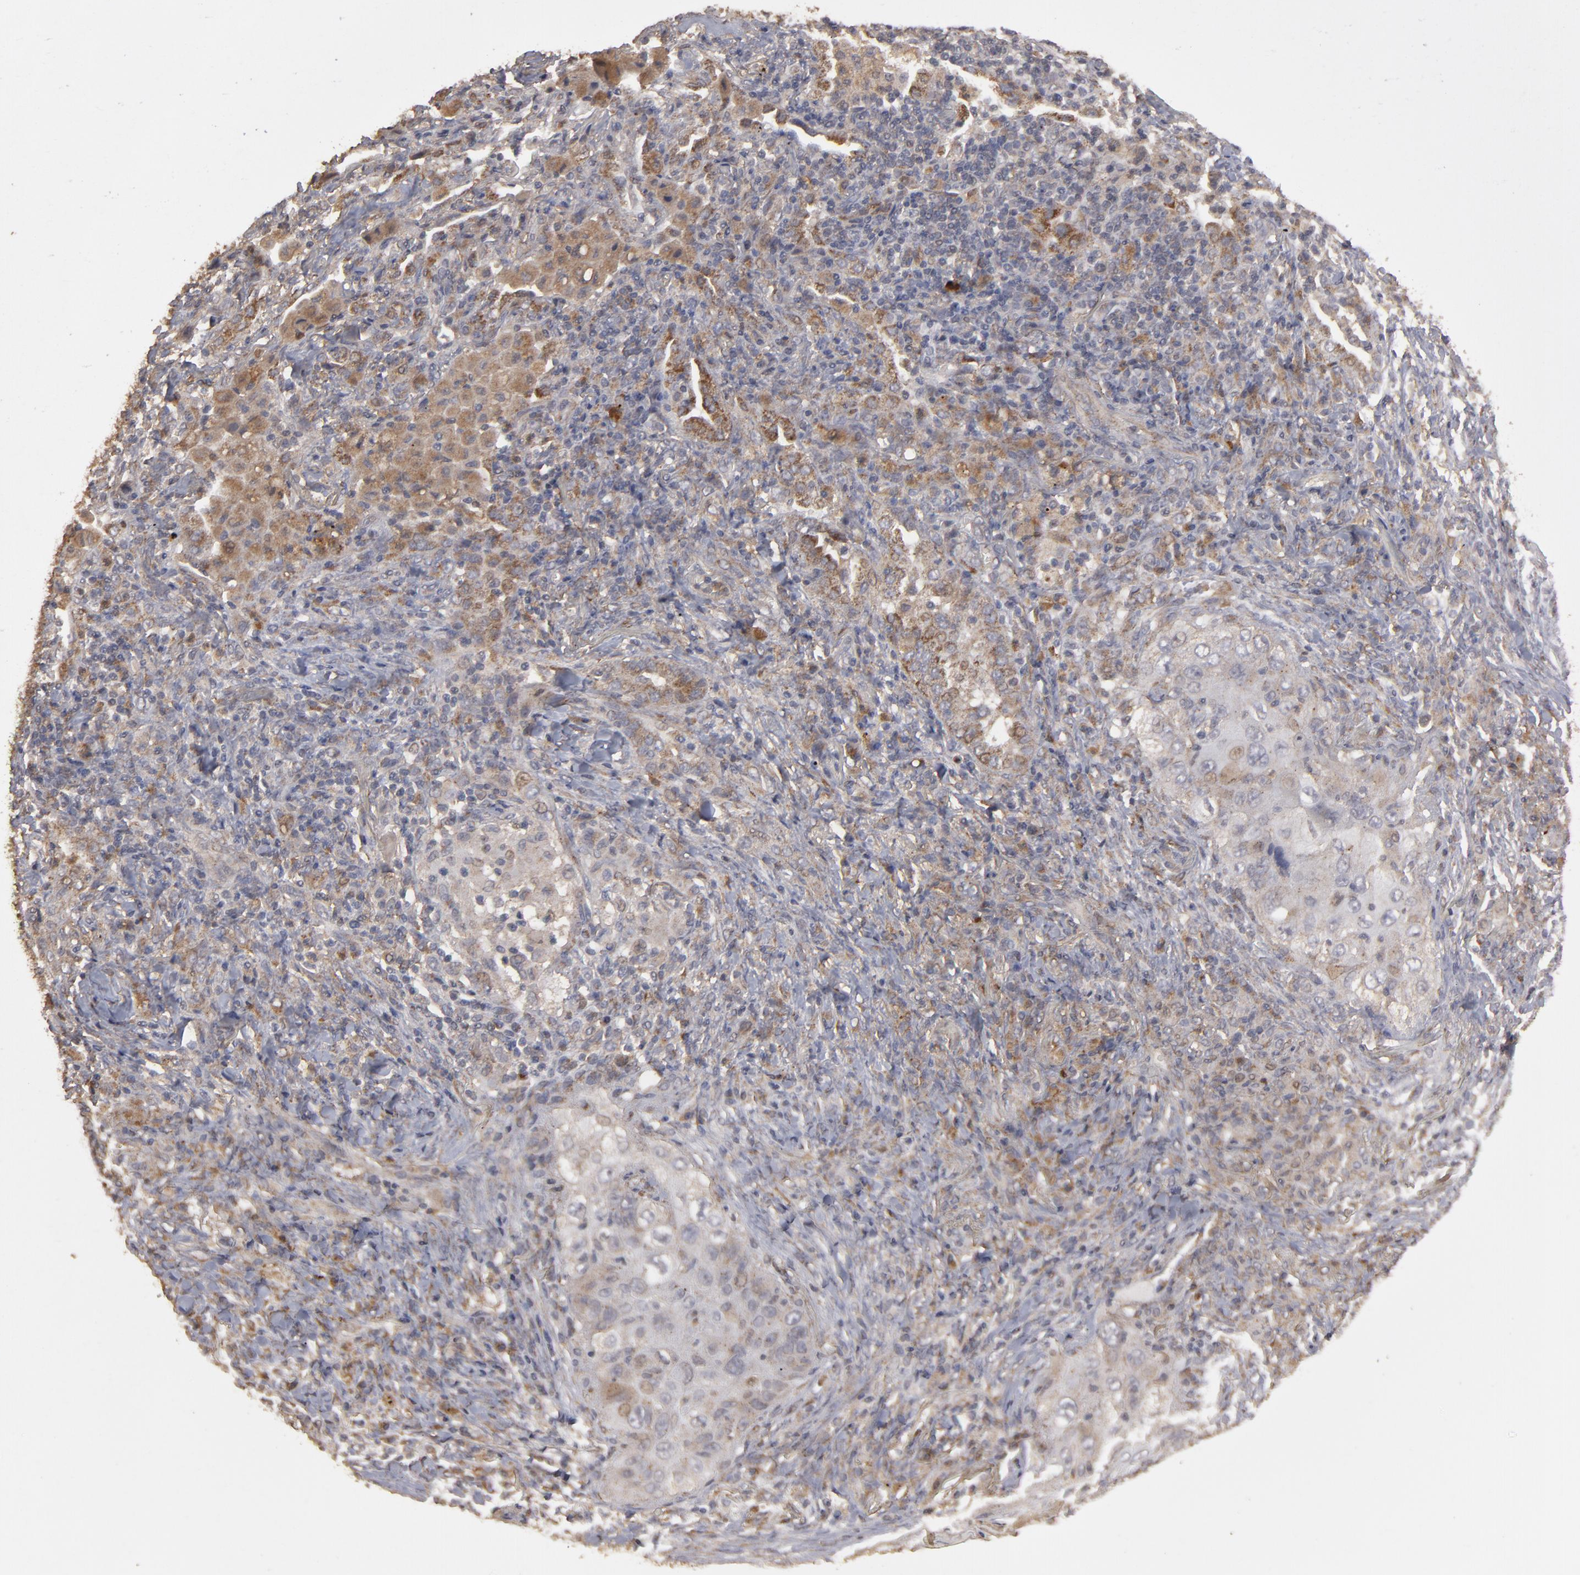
{"staining": {"intensity": "moderate", "quantity": ">75%", "location": "cytoplasmic/membranous"}, "tissue": "lung cancer", "cell_type": "Tumor cells", "image_type": "cancer", "snomed": [{"axis": "morphology", "description": "Squamous cell carcinoma, NOS"}, {"axis": "topography", "description": "Lung"}], "caption": "Immunohistochemistry micrograph of neoplastic tissue: human lung squamous cell carcinoma stained using IHC shows medium levels of moderate protein expression localized specifically in the cytoplasmic/membranous of tumor cells, appearing as a cytoplasmic/membranous brown color.", "gene": "MMP2", "patient": {"sex": "female", "age": 67}}